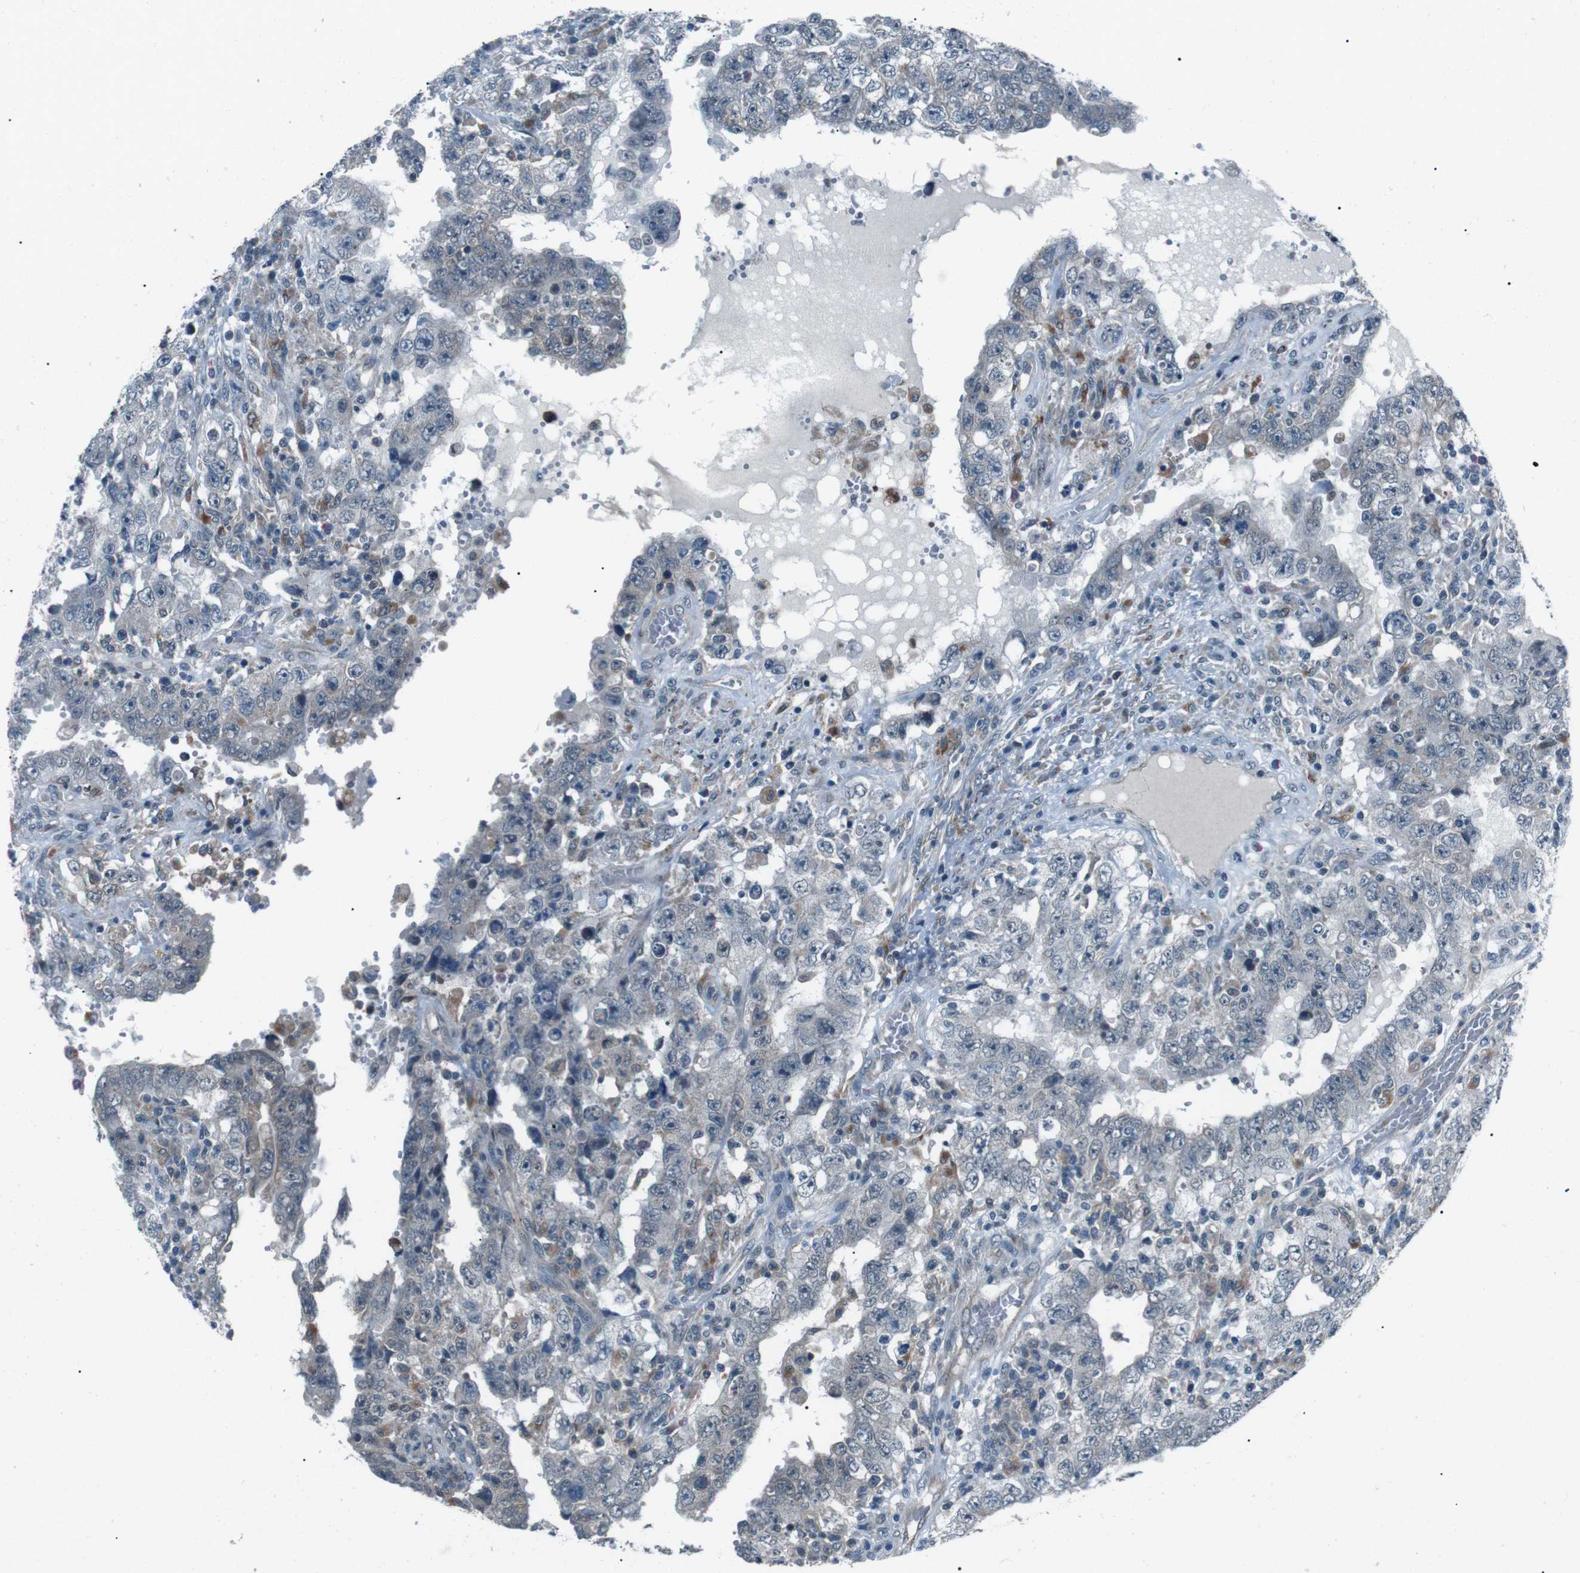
{"staining": {"intensity": "negative", "quantity": "none", "location": "none"}, "tissue": "testis cancer", "cell_type": "Tumor cells", "image_type": "cancer", "snomed": [{"axis": "morphology", "description": "Carcinoma, Embryonal, NOS"}, {"axis": "topography", "description": "Testis"}], "caption": "An image of human testis cancer (embryonal carcinoma) is negative for staining in tumor cells. (DAB (3,3'-diaminobenzidine) immunohistochemistry visualized using brightfield microscopy, high magnification).", "gene": "LRIG2", "patient": {"sex": "male", "age": 26}}